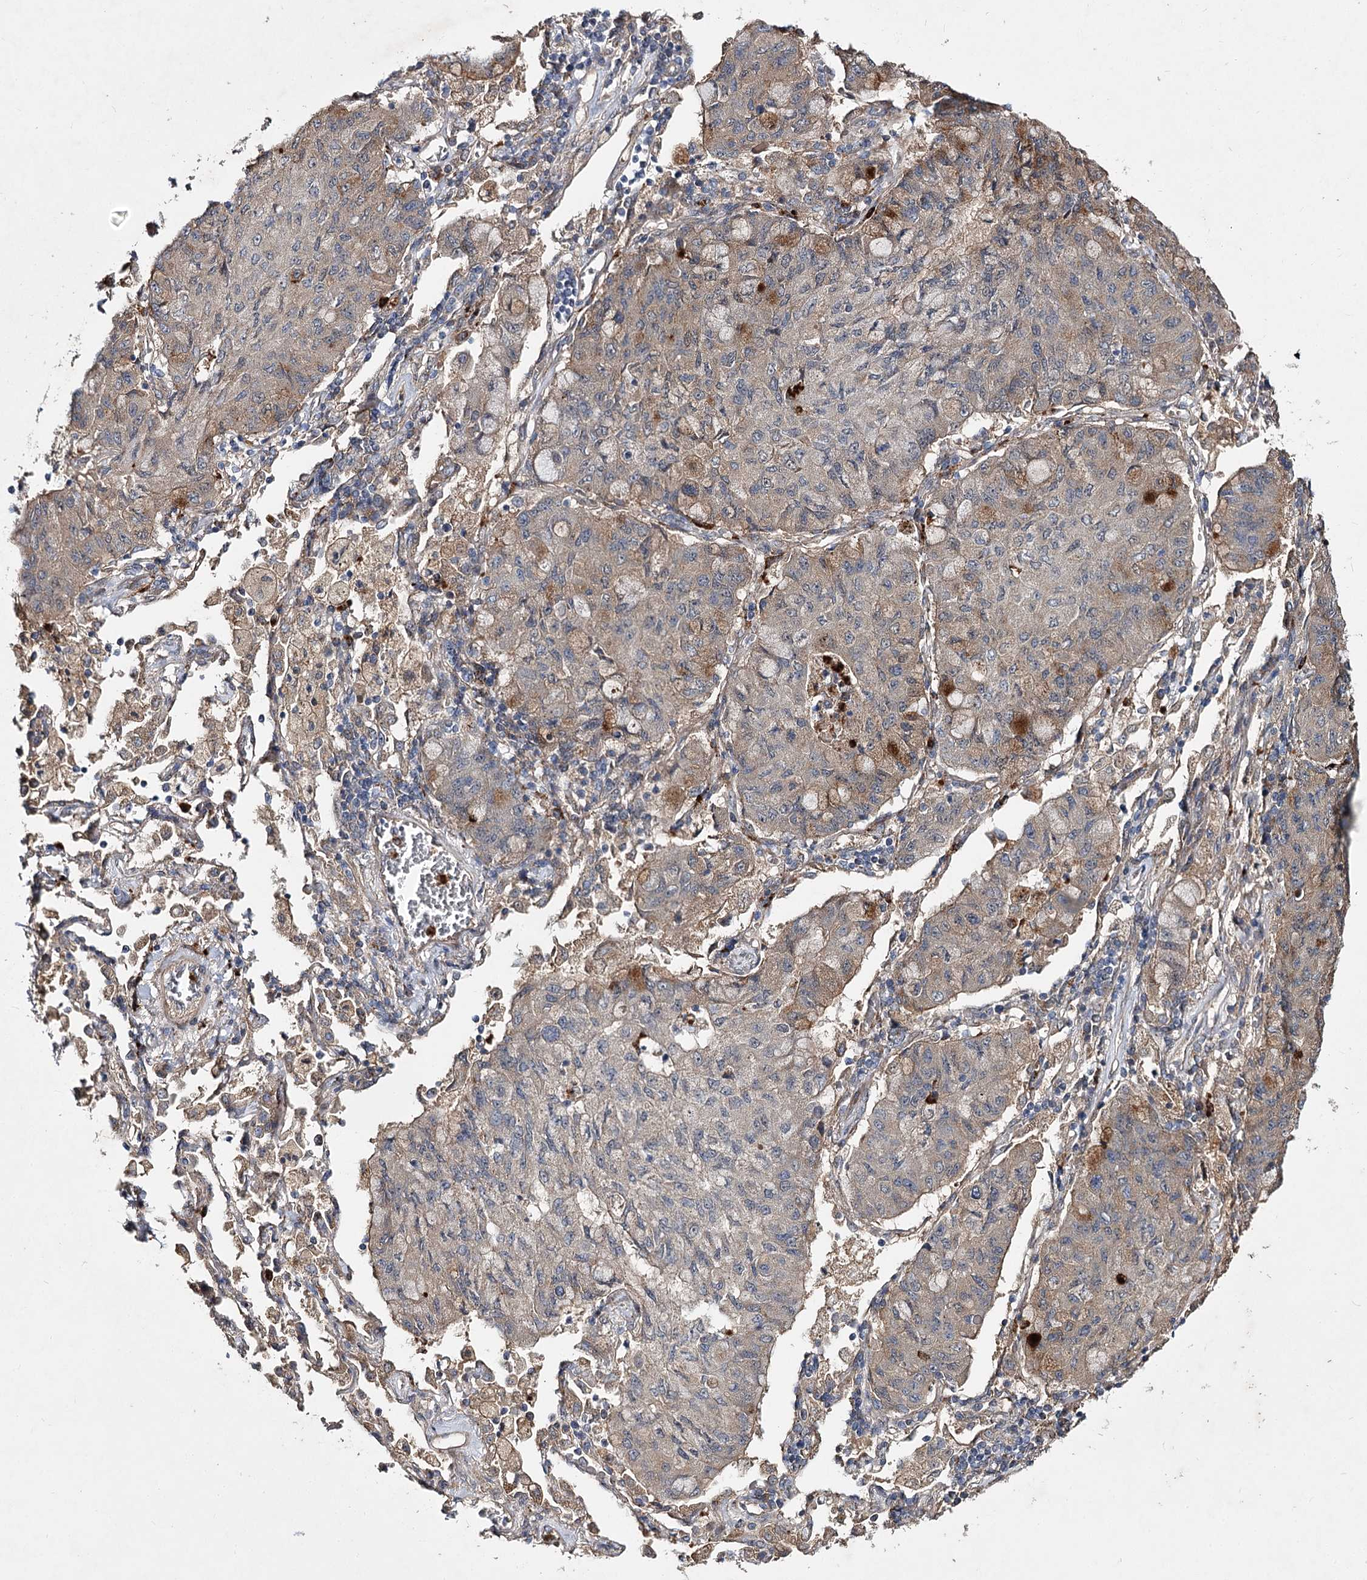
{"staining": {"intensity": "moderate", "quantity": "<25%", "location": "cytoplasmic/membranous"}, "tissue": "lung cancer", "cell_type": "Tumor cells", "image_type": "cancer", "snomed": [{"axis": "morphology", "description": "Squamous cell carcinoma, NOS"}, {"axis": "topography", "description": "Lung"}], "caption": "Moderate cytoplasmic/membranous protein staining is seen in approximately <25% of tumor cells in lung cancer.", "gene": "MINDY3", "patient": {"sex": "male", "age": 74}}